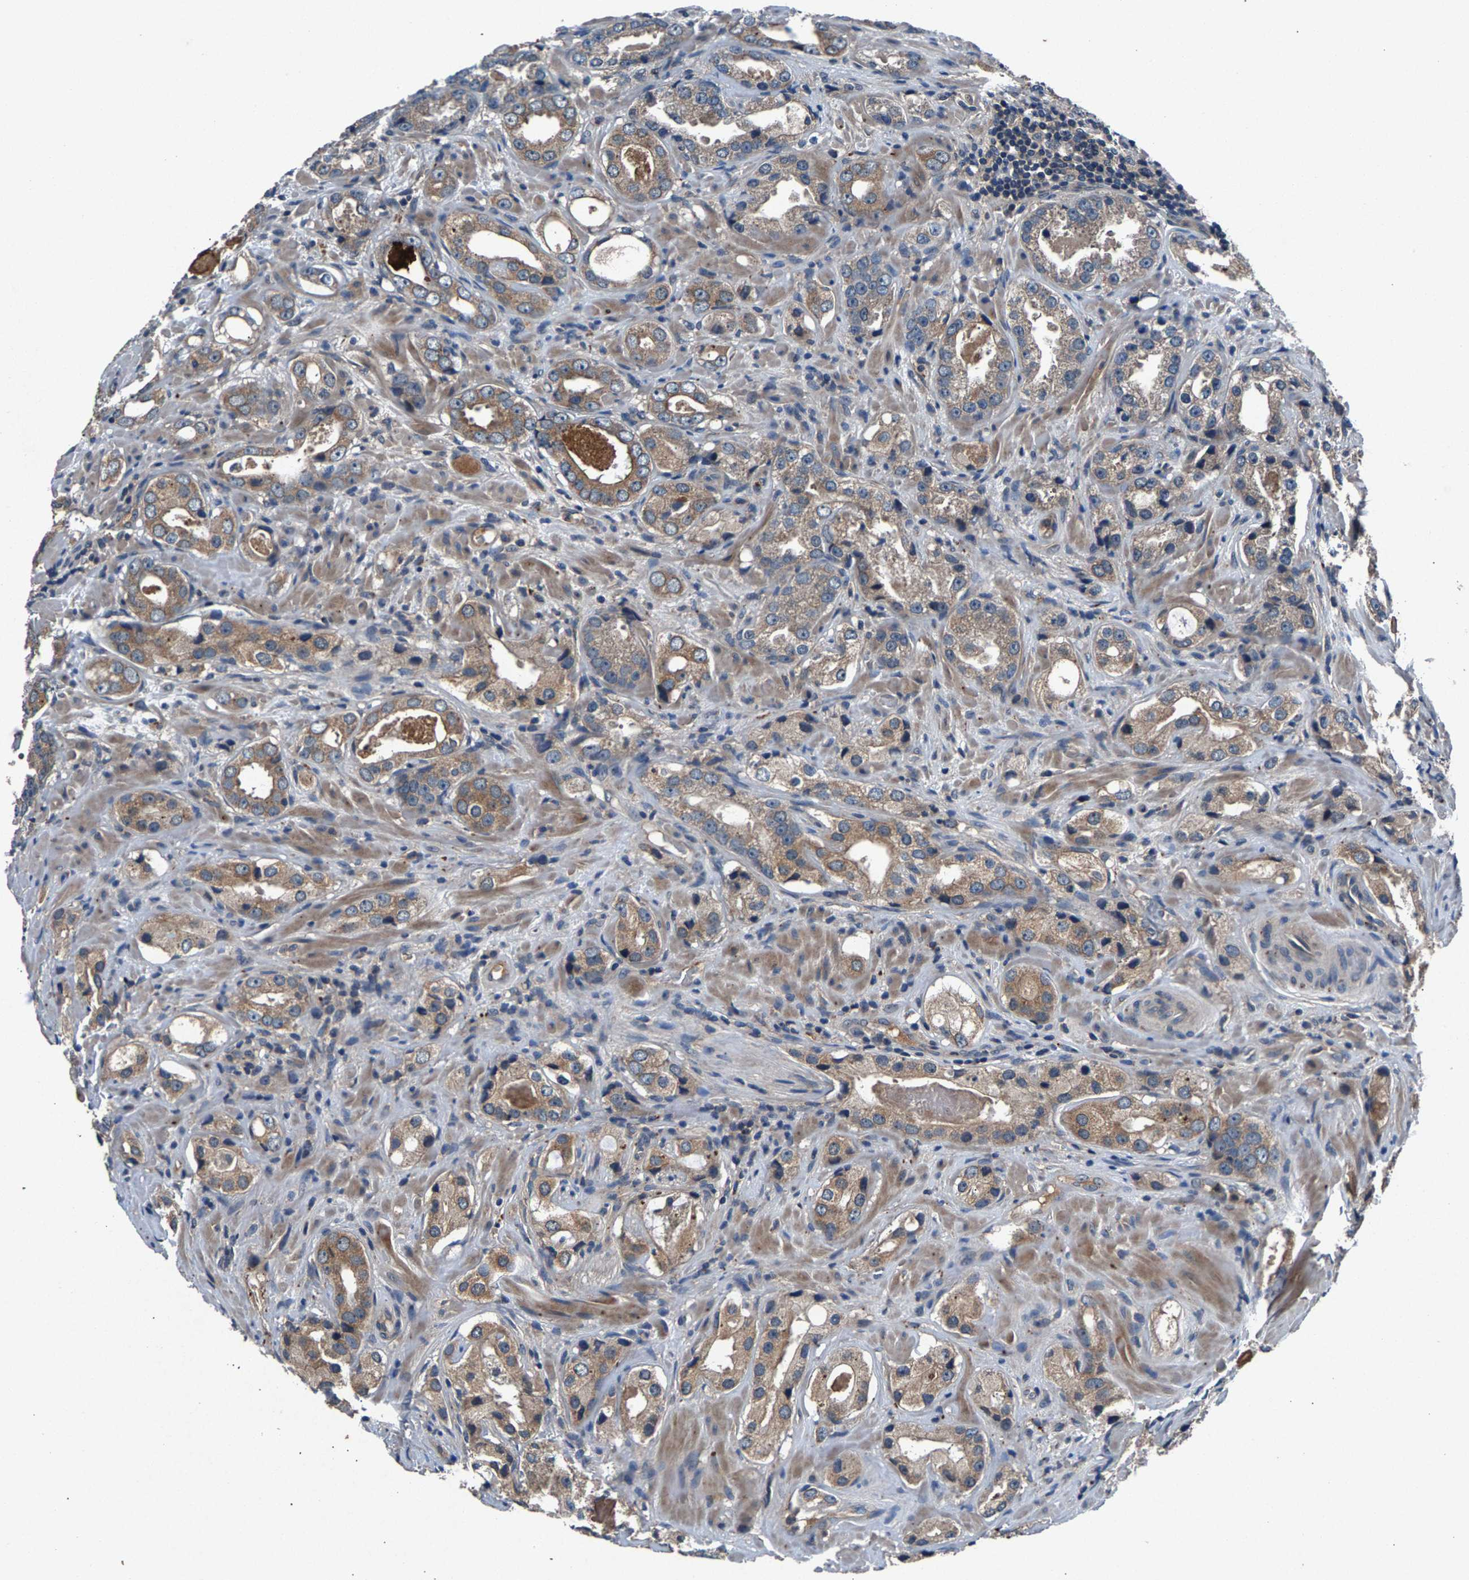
{"staining": {"intensity": "moderate", "quantity": ">75%", "location": "cytoplasmic/membranous"}, "tissue": "prostate cancer", "cell_type": "Tumor cells", "image_type": "cancer", "snomed": [{"axis": "morphology", "description": "Adenocarcinoma, High grade"}, {"axis": "topography", "description": "Prostate"}], "caption": "An image of human prostate high-grade adenocarcinoma stained for a protein exhibits moderate cytoplasmic/membranous brown staining in tumor cells. Immunohistochemistry (ihc) stains the protein in brown and the nuclei are stained blue.", "gene": "PRXL2C", "patient": {"sex": "male", "age": 63}}